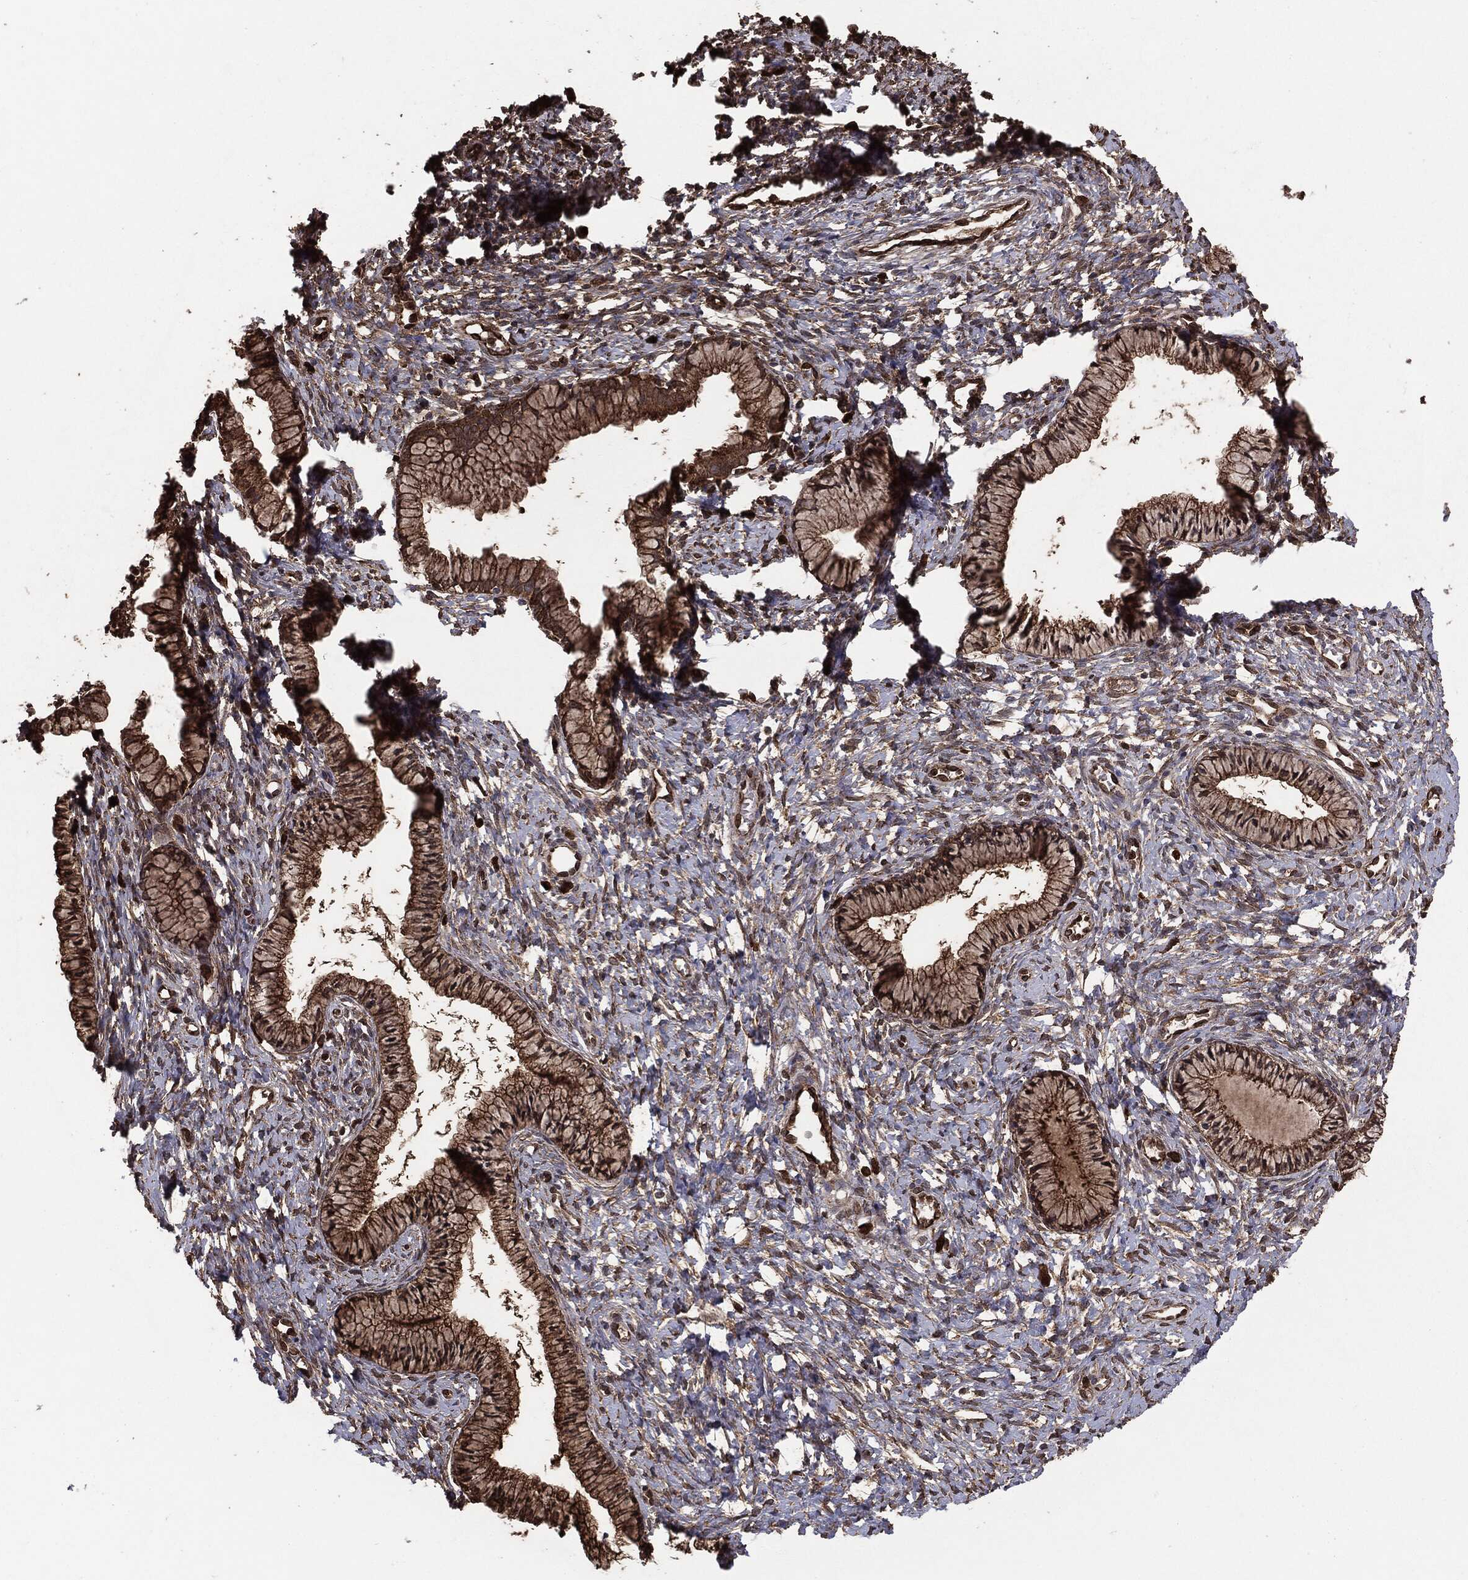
{"staining": {"intensity": "strong", "quantity": ">75%", "location": "cytoplasmic/membranous,nuclear"}, "tissue": "cervix", "cell_type": "Glandular cells", "image_type": "normal", "snomed": [{"axis": "morphology", "description": "Normal tissue, NOS"}, {"axis": "topography", "description": "Cervix"}], "caption": "The photomicrograph displays immunohistochemical staining of benign cervix. There is strong cytoplasmic/membranous,nuclear positivity is appreciated in about >75% of glandular cells.", "gene": "NME1", "patient": {"sex": "female", "age": 39}}